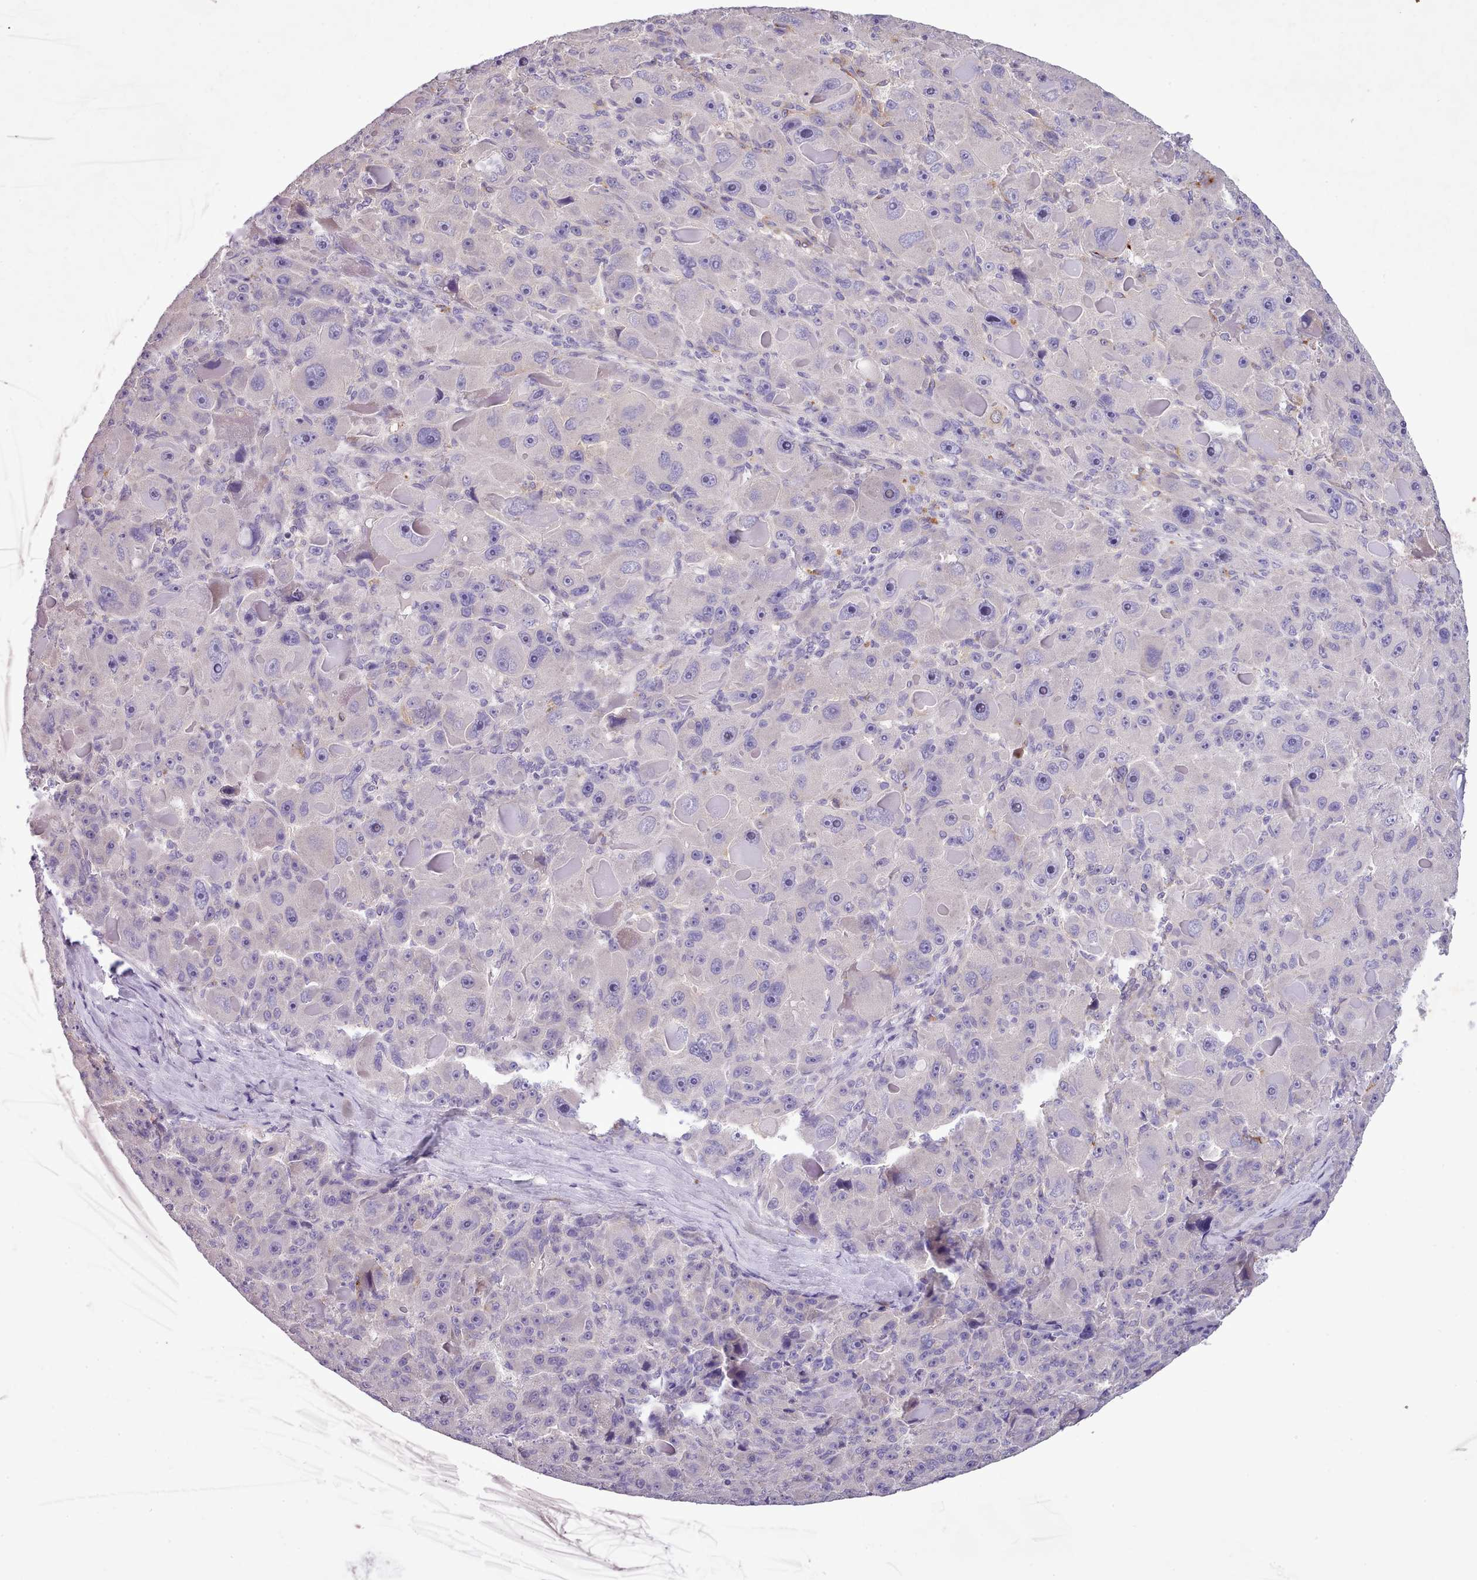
{"staining": {"intensity": "negative", "quantity": "none", "location": "none"}, "tissue": "liver cancer", "cell_type": "Tumor cells", "image_type": "cancer", "snomed": [{"axis": "morphology", "description": "Carcinoma, Hepatocellular, NOS"}, {"axis": "topography", "description": "Liver"}], "caption": "This is an immunohistochemistry (IHC) histopathology image of liver cancer (hepatocellular carcinoma). There is no expression in tumor cells.", "gene": "SETX", "patient": {"sex": "male", "age": 76}}